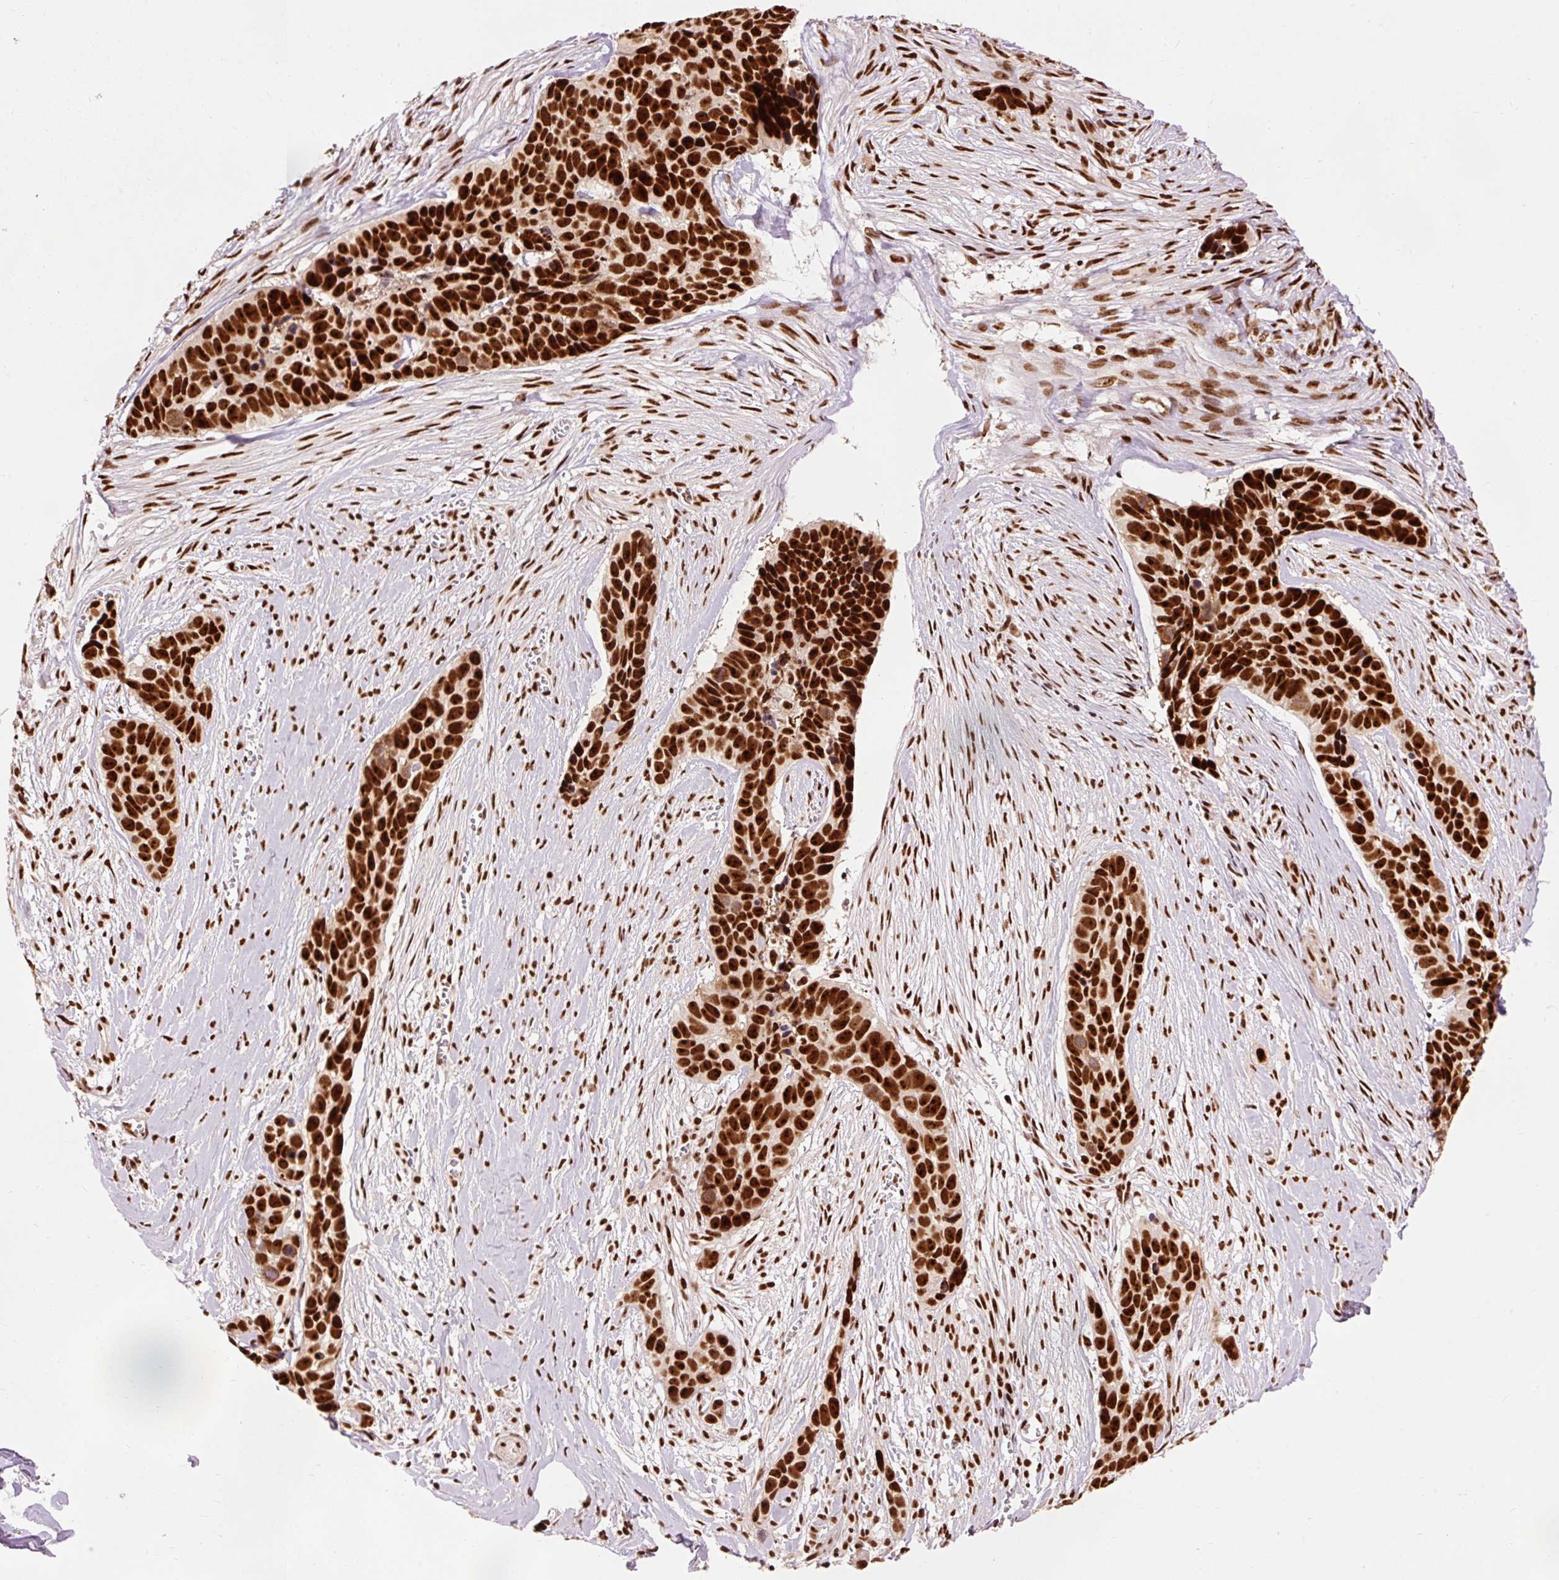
{"staining": {"intensity": "strong", "quantity": ">75%", "location": "nuclear"}, "tissue": "skin cancer", "cell_type": "Tumor cells", "image_type": "cancer", "snomed": [{"axis": "morphology", "description": "Basal cell carcinoma"}, {"axis": "topography", "description": "Skin"}], "caption": "A brown stain shows strong nuclear staining of a protein in human basal cell carcinoma (skin) tumor cells.", "gene": "ZBTB44", "patient": {"sex": "female", "age": 82}}